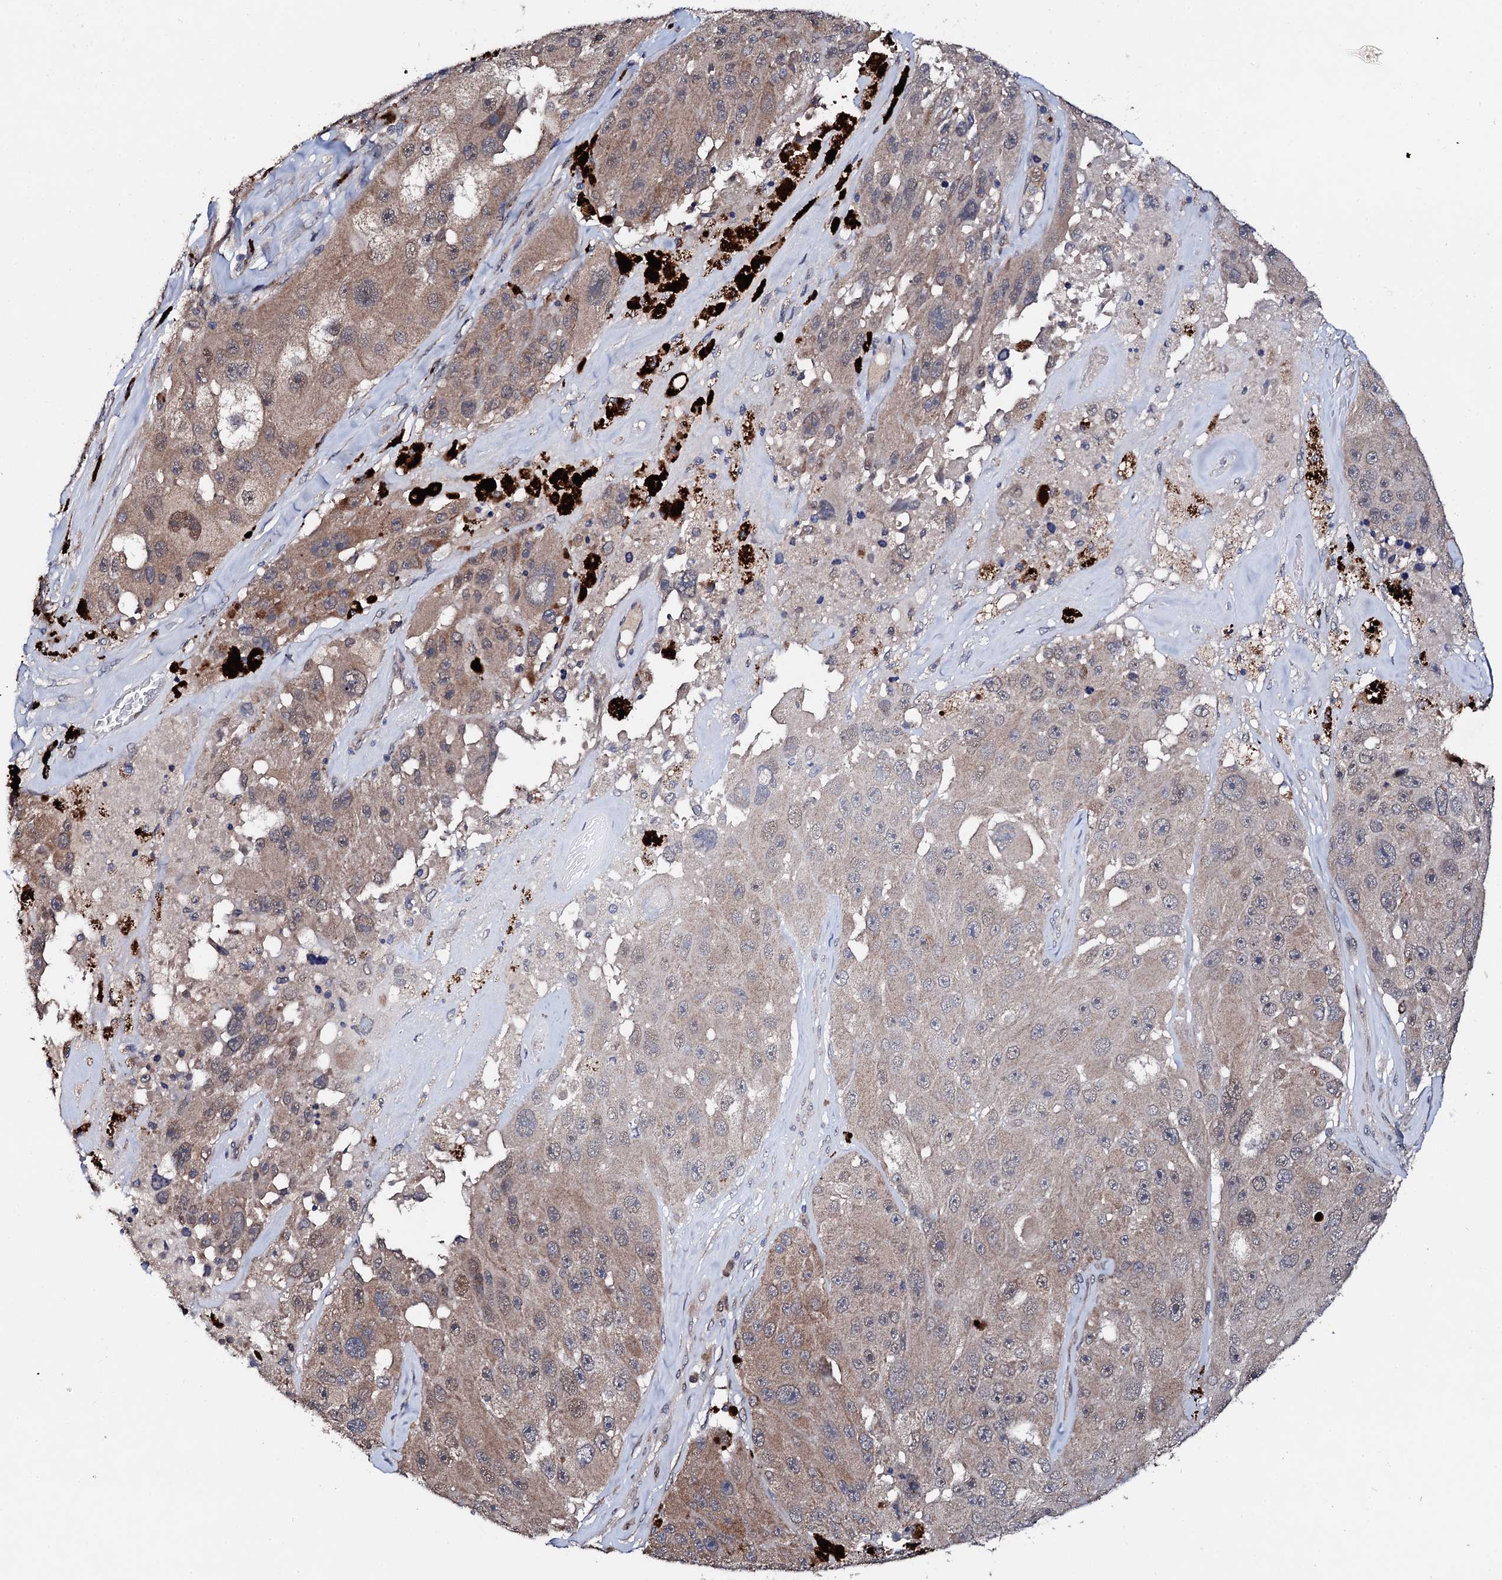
{"staining": {"intensity": "moderate", "quantity": "<25%", "location": "cytoplasmic/membranous"}, "tissue": "melanoma", "cell_type": "Tumor cells", "image_type": "cancer", "snomed": [{"axis": "morphology", "description": "Malignant melanoma, Metastatic site"}, {"axis": "topography", "description": "Lymph node"}], "caption": "Protein staining of melanoma tissue exhibits moderate cytoplasmic/membranous positivity in approximately <25% of tumor cells.", "gene": "IP6K1", "patient": {"sex": "male", "age": 62}}